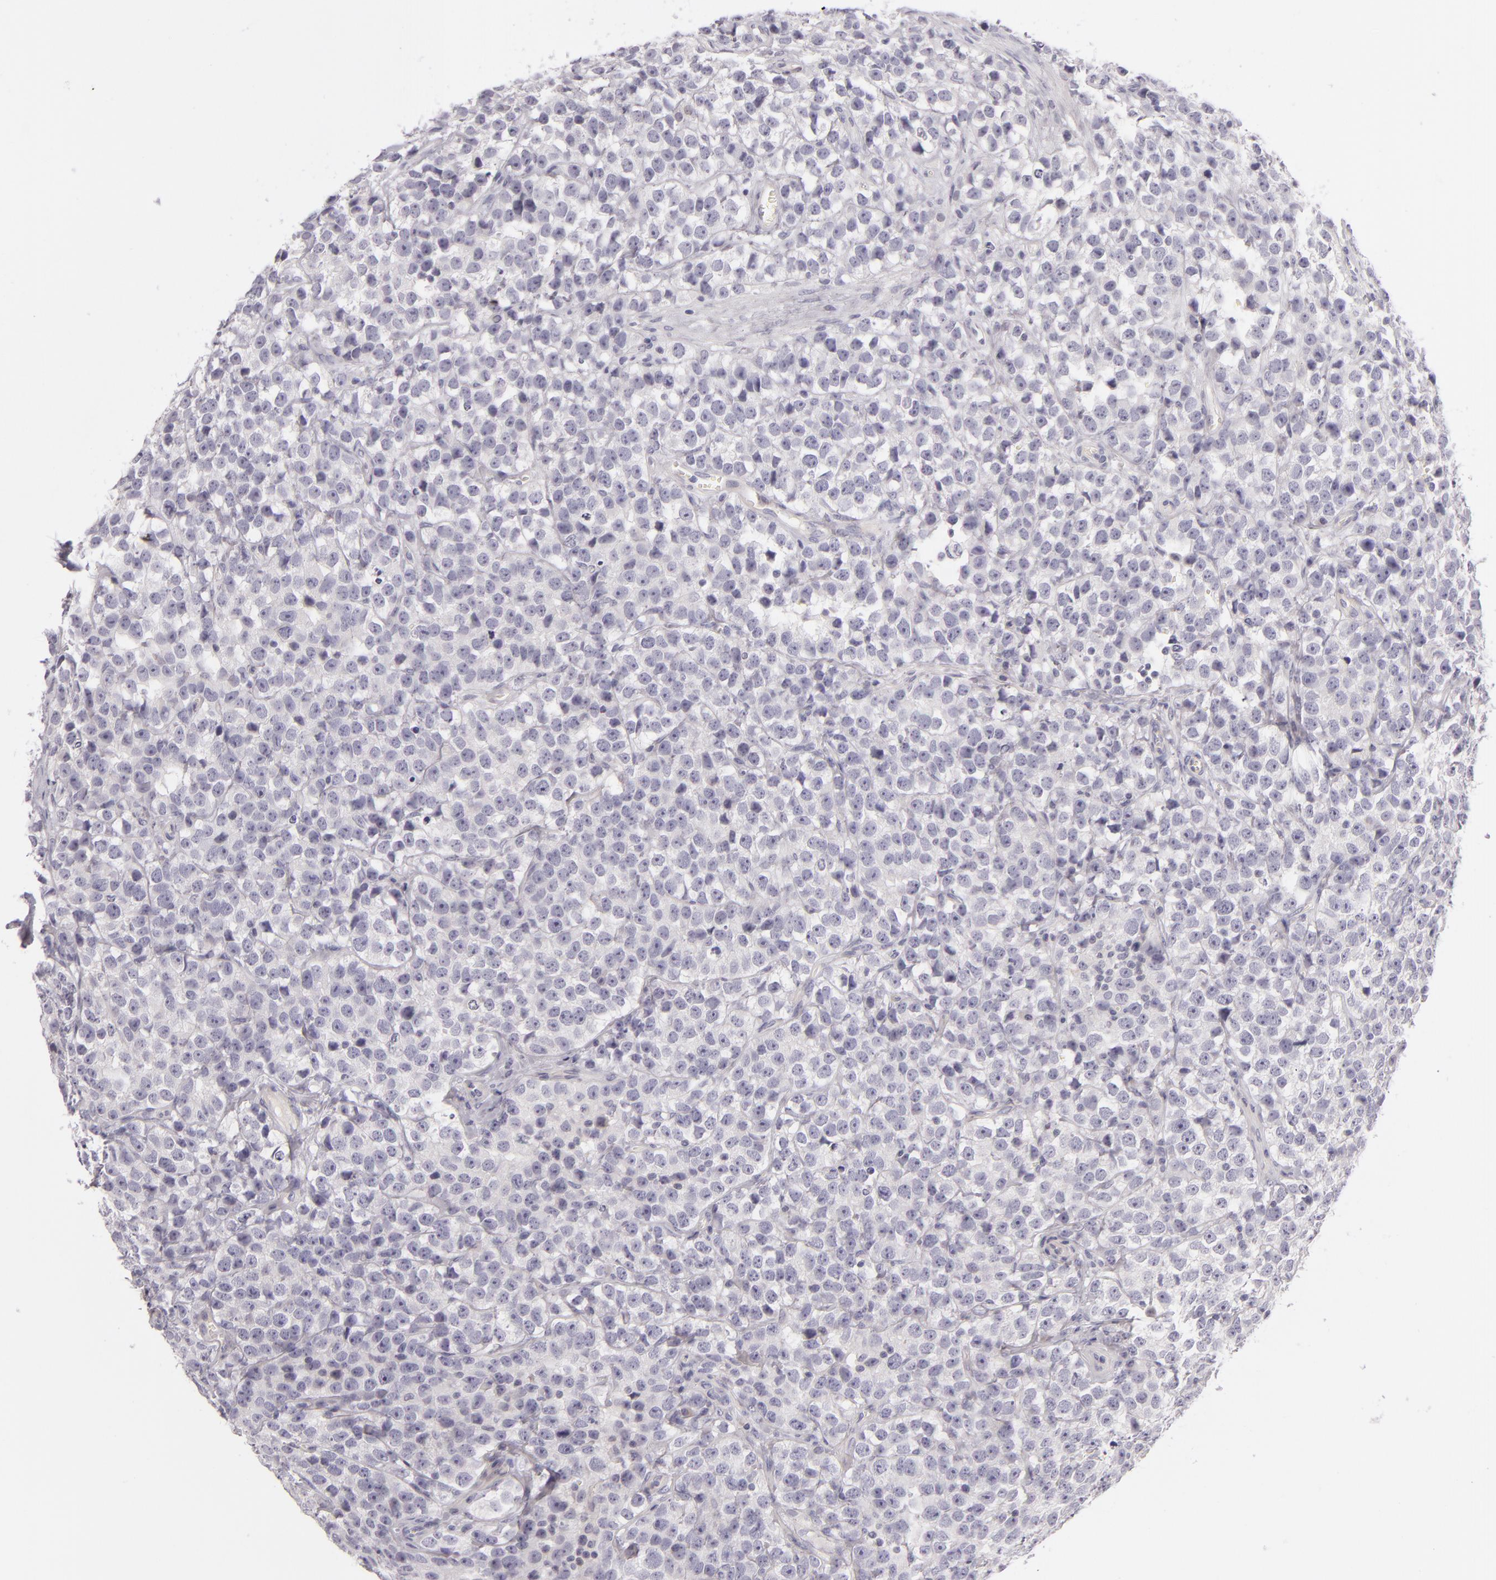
{"staining": {"intensity": "negative", "quantity": "none", "location": "none"}, "tissue": "testis cancer", "cell_type": "Tumor cells", "image_type": "cancer", "snomed": [{"axis": "morphology", "description": "Seminoma, NOS"}, {"axis": "topography", "description": "Testis"}], "caption": "Immunohistochemical staining of seminoma (testis) demonstrates no significant positivity in tumor cells.", "gene": "FAM181A", "patient": {"sex": "male", "age": 25}}